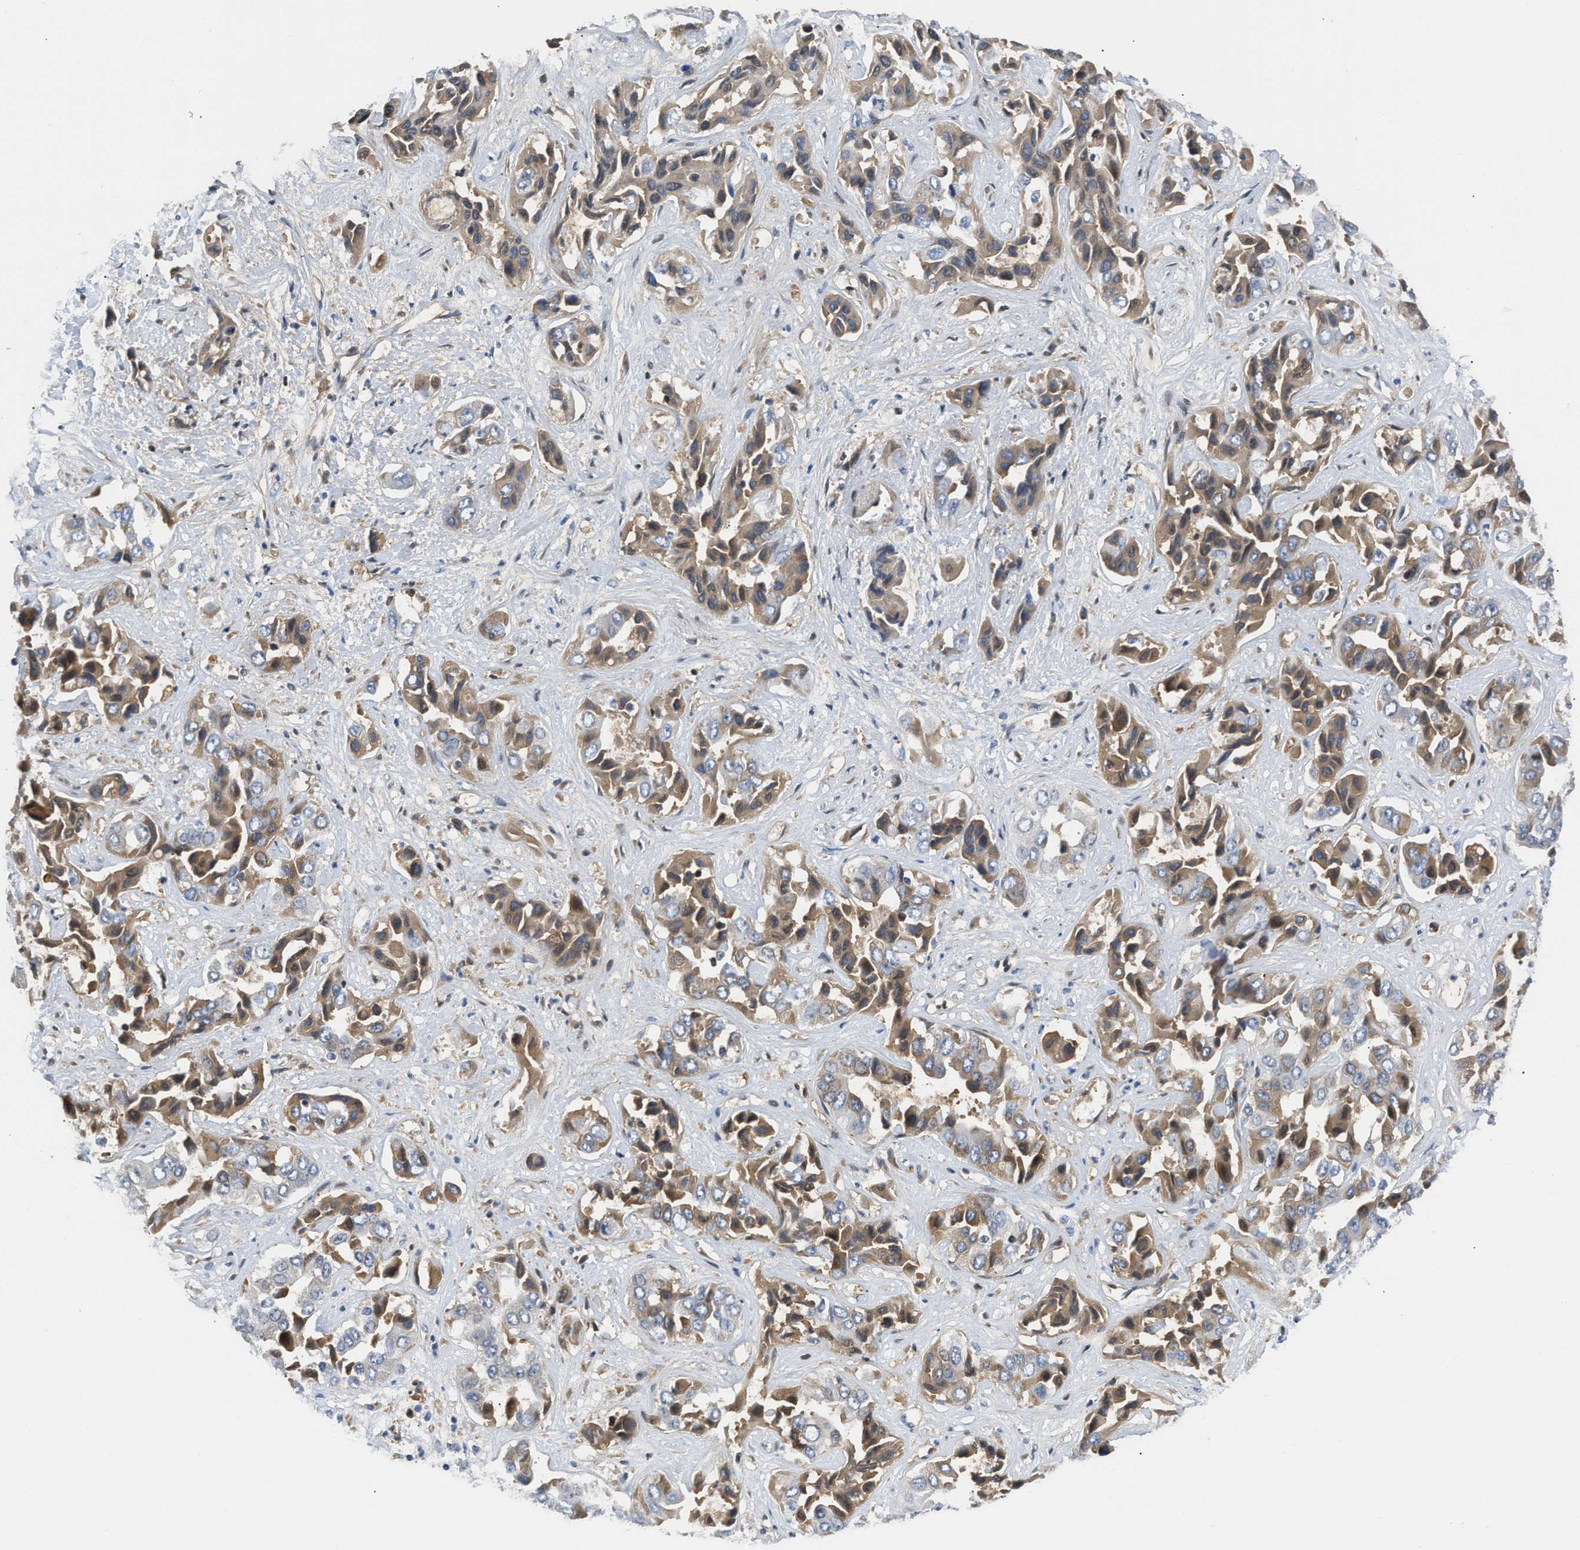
{"staining": {"intensity": "moderate", "quantity": "25%-75%", "location": "cytoplasmic/membranous"}, "tissue": "liver cancer", "cell_type": "Tumor cells", "image_type": "cancer", "snomed": [{"axis": "morphology", "description": "Cholangiocarcinoma"}, {"axis": "topography", "description": "Liver"}], "caption": "An image showing moderate cytoplasmic/membranous expression in about 25%-75% of tumor cells in liver cancer (cholangiocarcinoma), as visualized by brown immunohistochemical staining.", "gene": "GC", "patient": {"sex": "female", "age": 52}}